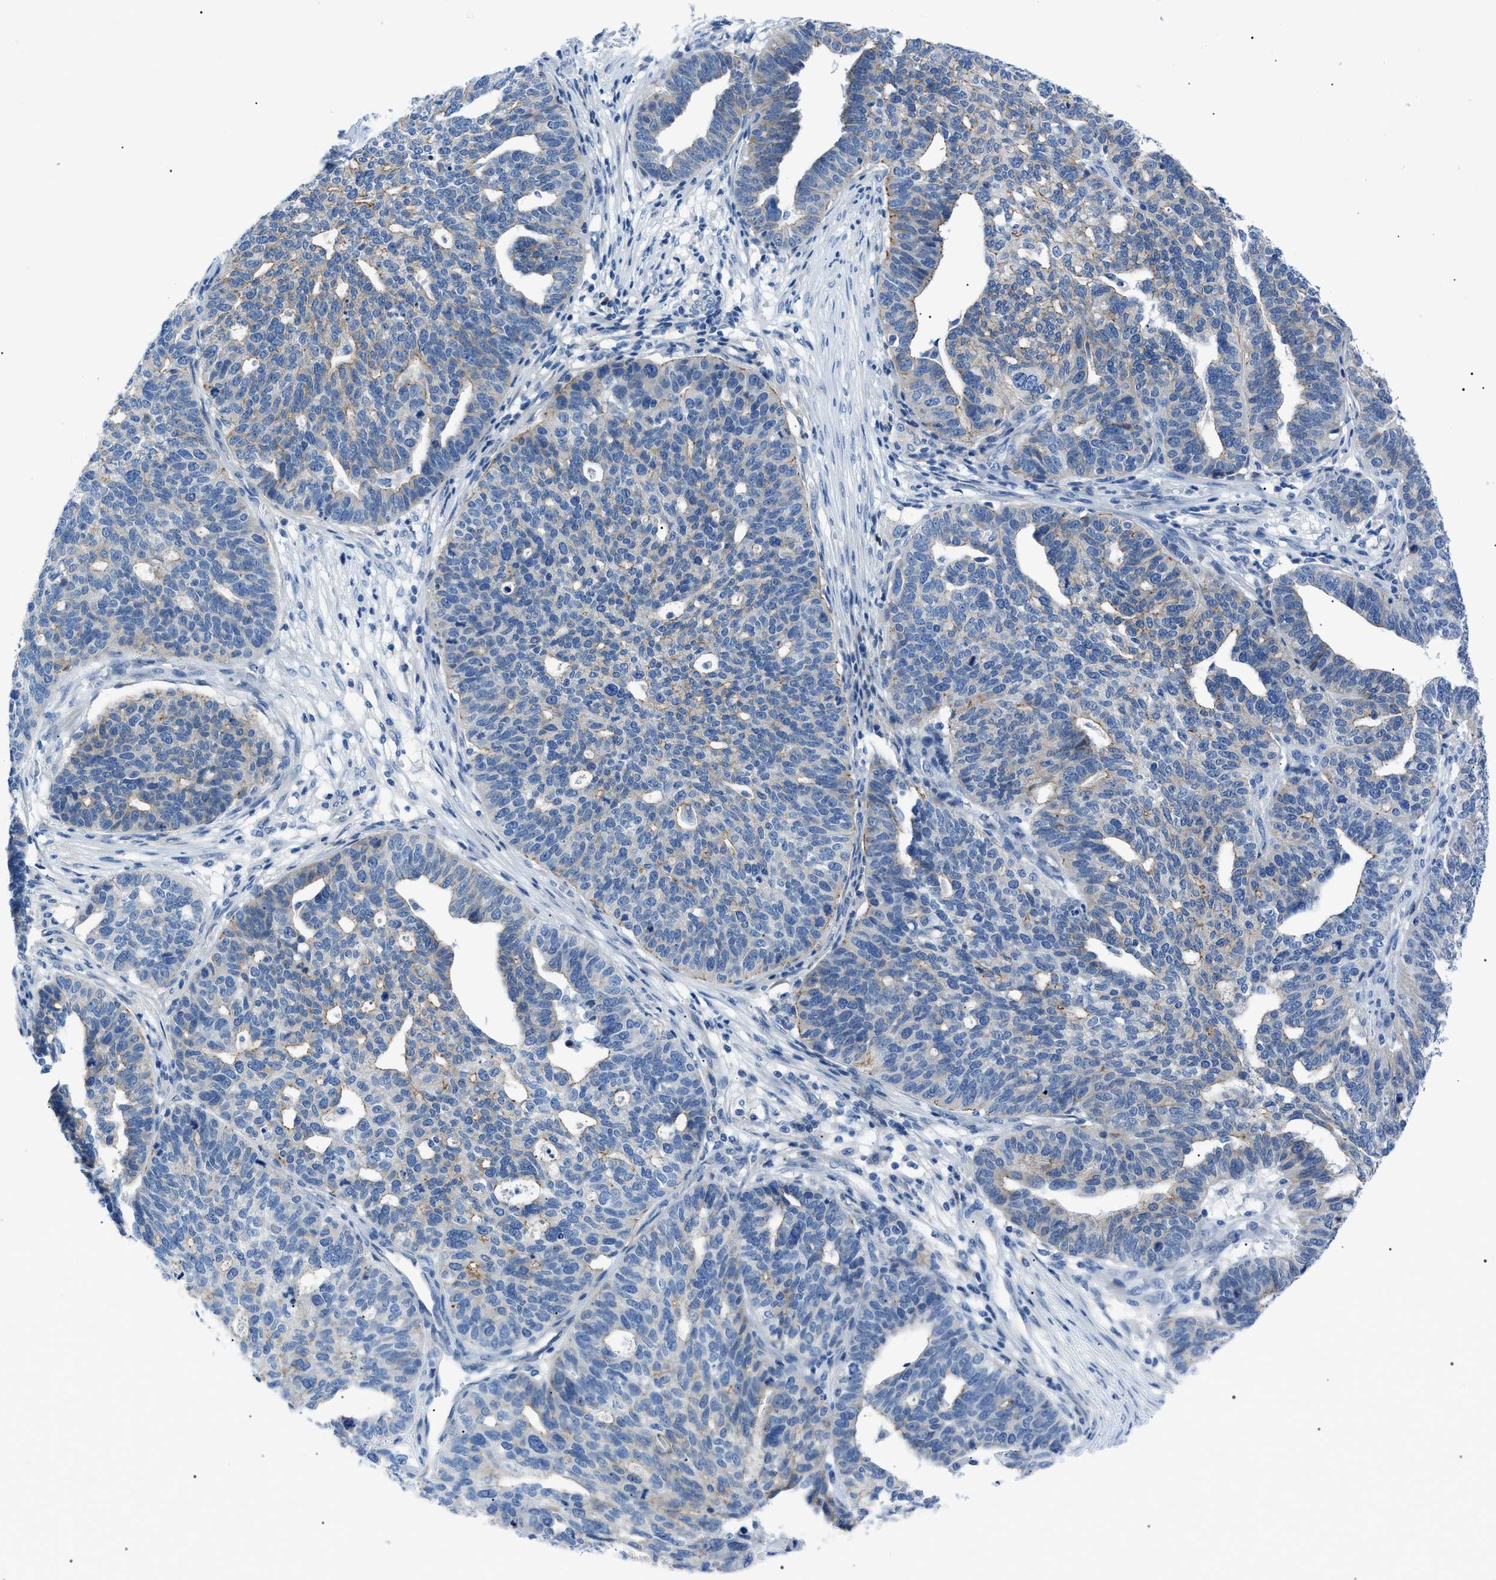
{"staining": {"intensity": "negative", "quantity": "none", "location": "none"}, "tissue": "ovarian cancer", "cell_type": "Tumor cells", "image_type": "cancer", "snomed": [{"axis": "morphology", "description": "Cystadenocarcinoma, serous, NOS"}, {"axis": "topography", "description": "Ovary"}], "caption": "Ovarian cancer (serous cystadenocarcinoma) was stained to show a protein in brown. There is no significant positivity in tumor cells.", "gene": "ZDHHC24", "patient": {"sex": "female", "age": 59}}